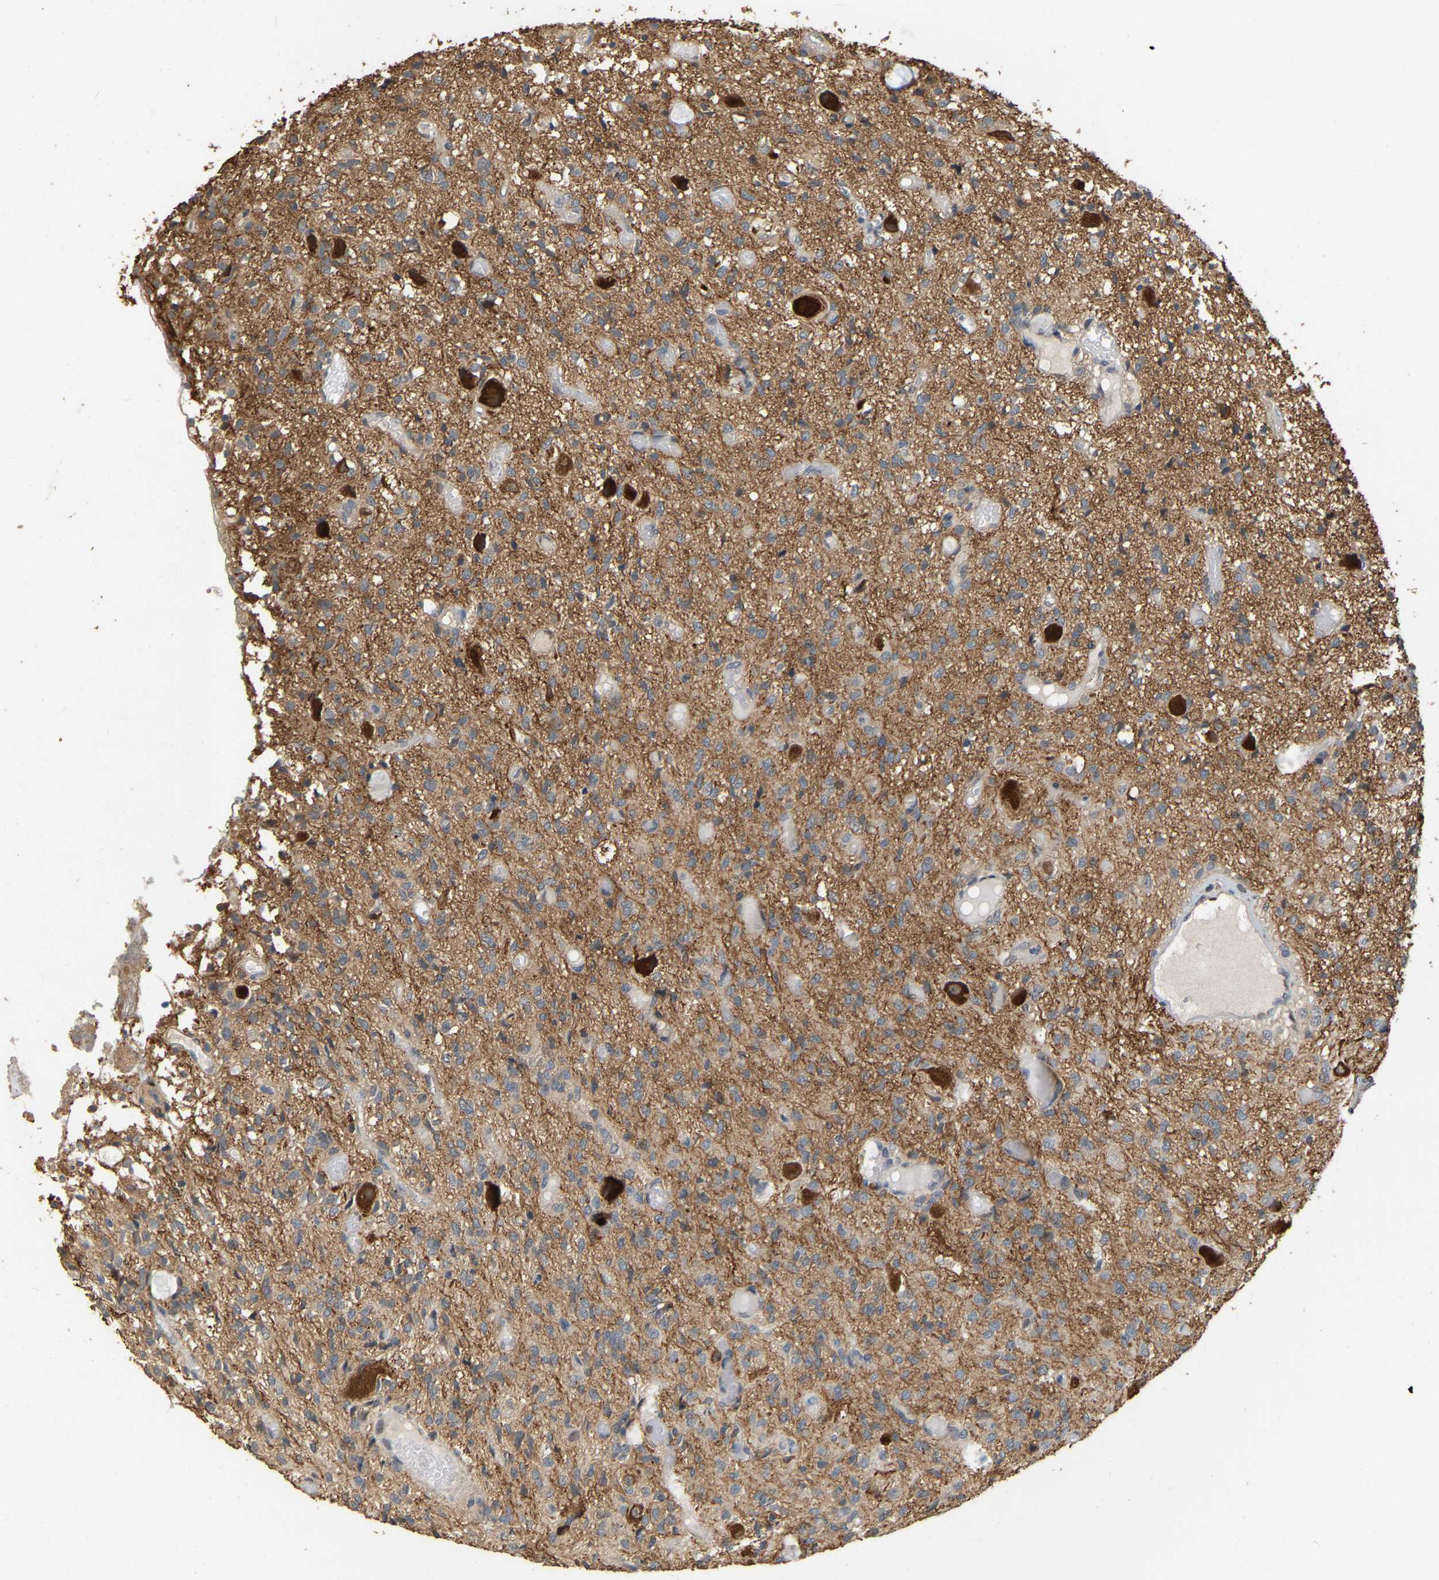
{"staining": {"intensity": "moderate", "quantity": "<25%", "location": "cytoplasmic/membranous"}, "tissue": "glioma", "cell_type": "Tumor cells", "image_type": "cancer", "snomed": [{"axis": "morphology", "description": "Glioma, malignant, High grade"}, {"axis": "topography", "description": "Brain"}], "caption": "Tumor cells exhibit low levels of moderate cytoplasmic/membranous positivity in approximately <25% of cells in glioma.", "gene": "NCS1", "patient": {"sex": "female", "age": 59}}